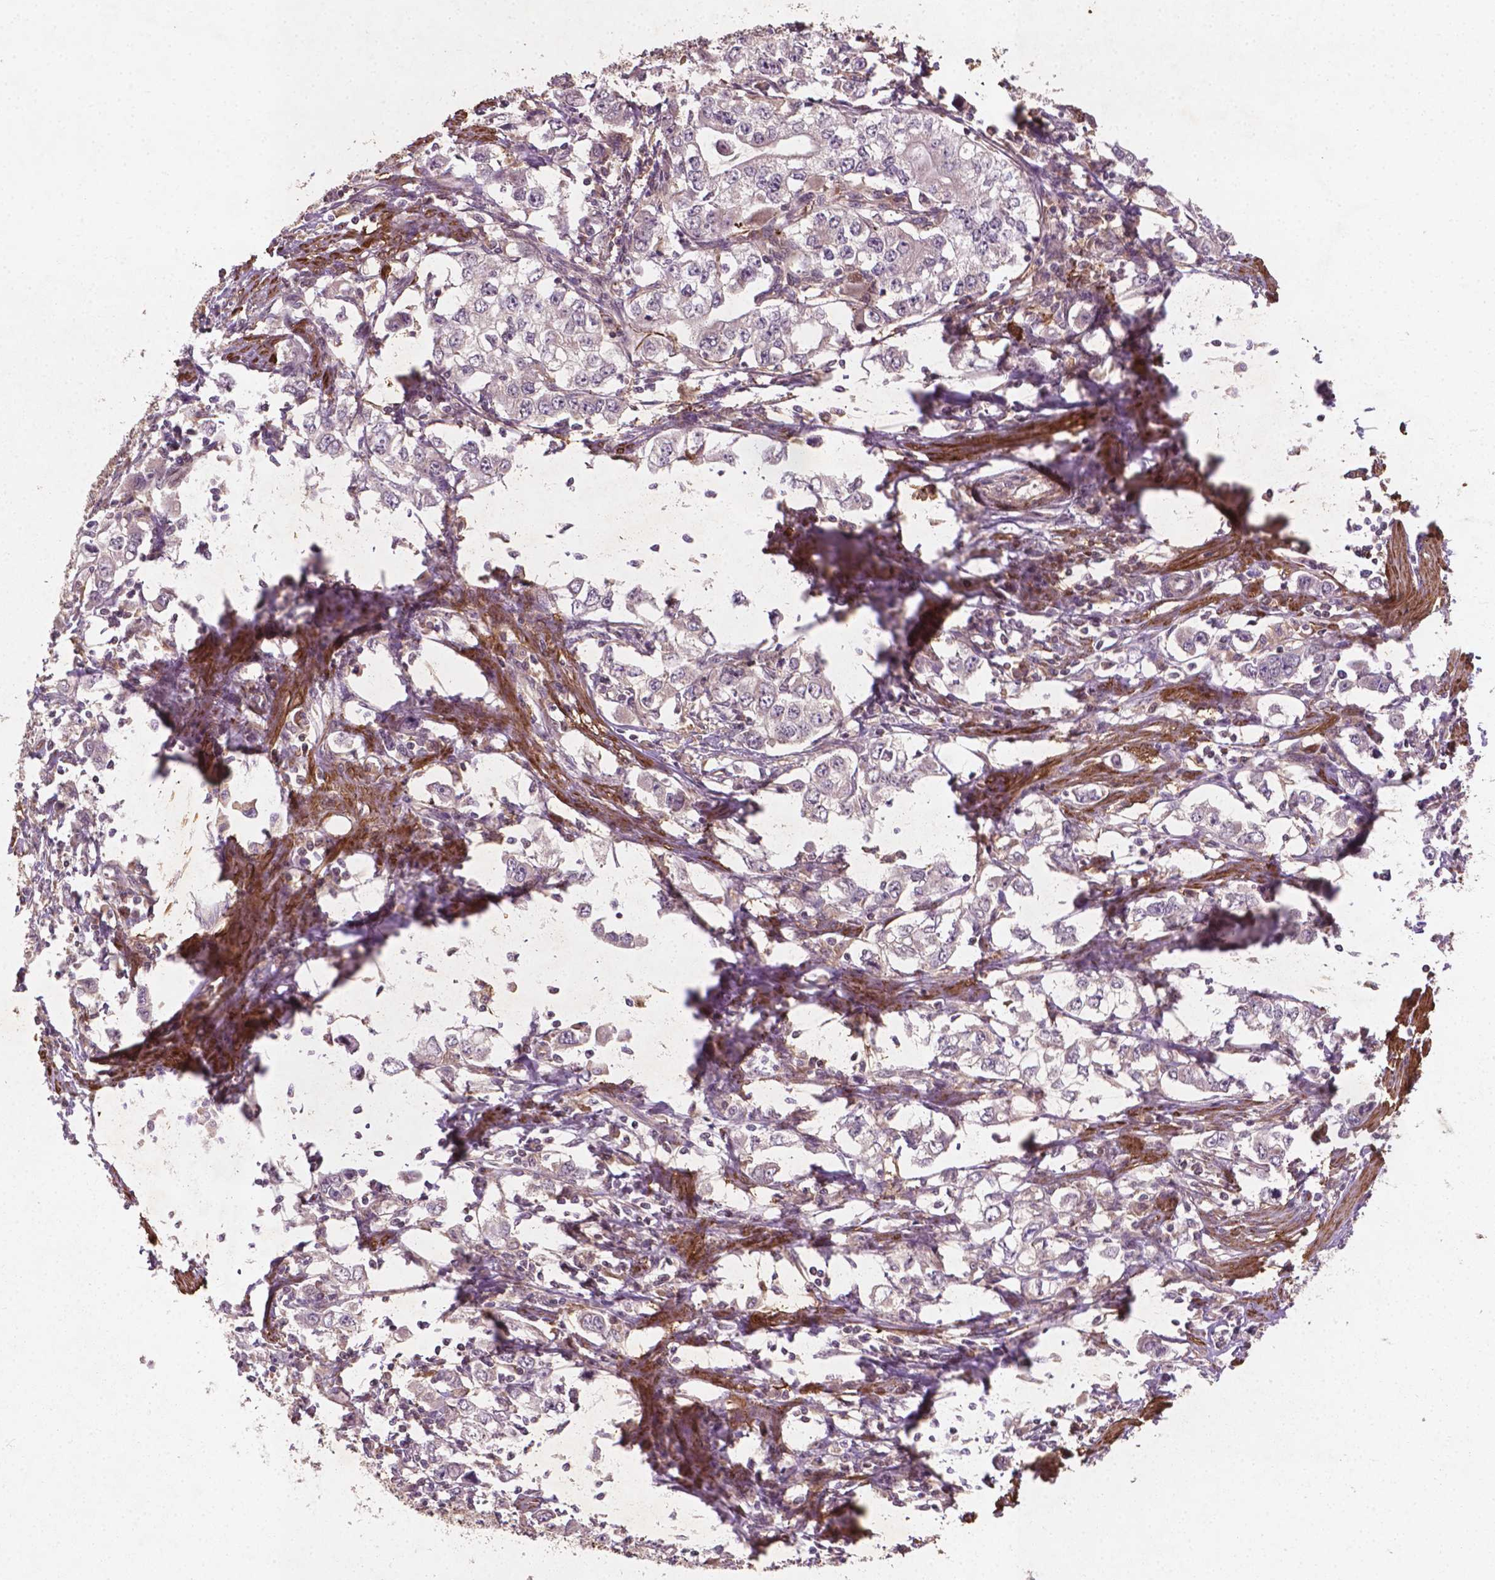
{"staining": {"intensity": "weak", "quantity": "<25%", "location": "cytoplasmic/membranous"}, "tissue": "stomach cancer", "cell_type": "Tumor cells", "image_type": "cancer", "snomed": [{"axis": "morphology", "description": "Adenocarcinoma, NOS"}, {"axis": "topography", "description": "Stomach, lower"}], "caption": "DAB (3,3'-diaminobenzidine) immunohistochemical staining of stomach cancer (adenocarcinoma) demonstrates no significant staining in tumor cells.", "gene": "CYFIP2", "patient": {"sex": "female", "age": 72}}